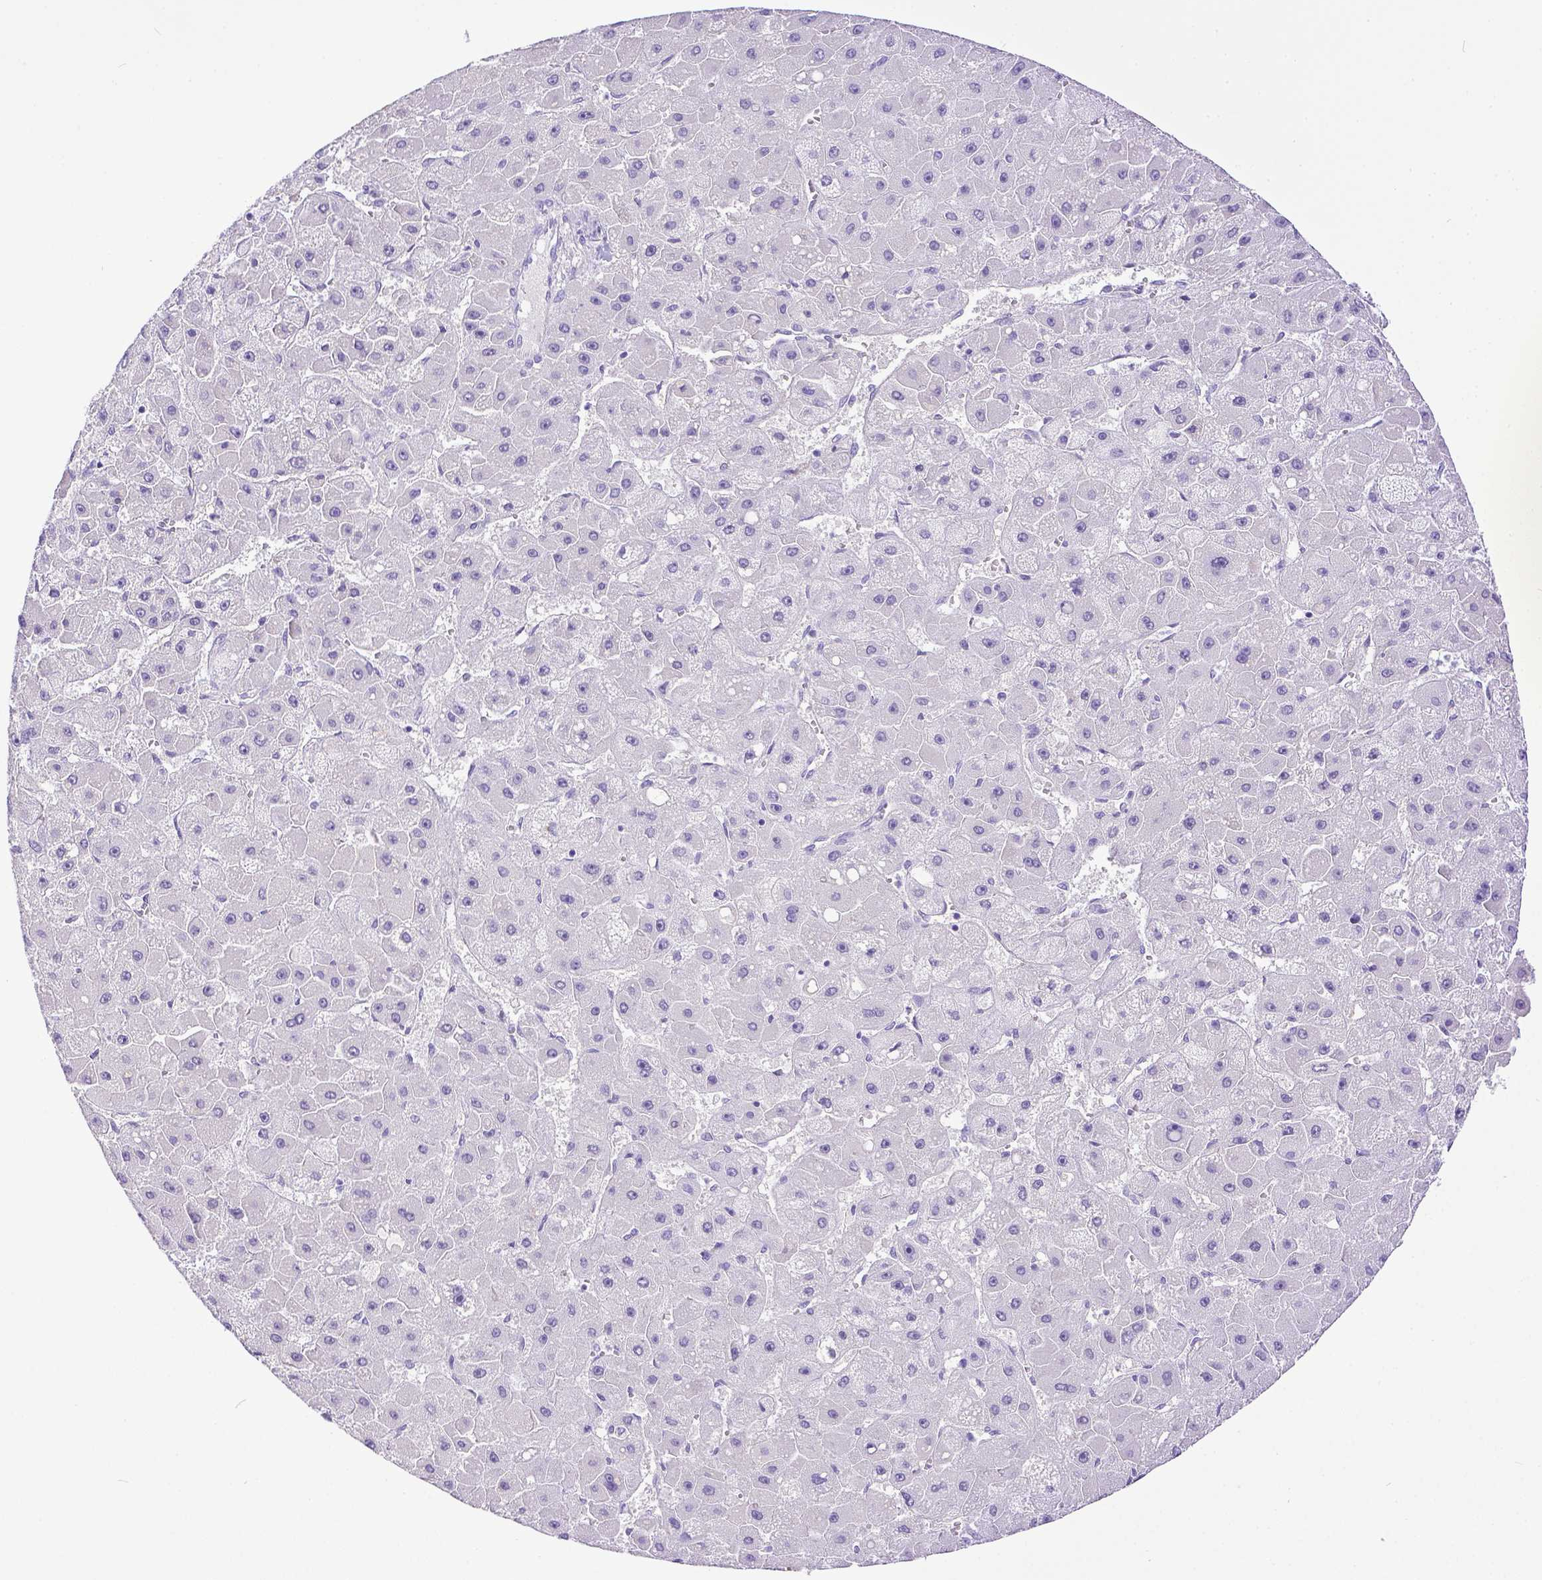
{"staining": {"intensity": "negative", "quantity": "none", "location": "none"}, "tissue": "liver cancer", "cell_type": "Tumor cells", "image_type": "cancer", "snomed": [{"axis": "morphology", "description": "Carcinoma, Hepatocellular, NOS"}, {"axis": "topography", "description": "Liver"}], "caption": "This photomicrograph is of liver cancer (hepatocellular carcinoma) stained with immunohistochemistry (IHC) to label a protein in brown with the nuclei are counter-stained blue. There is no positivity in tumor cells. (DAB immunohistochemistry with hematoxylin counter stain).", "gene": "KIT", "patient": {"sex": "female", "age": 25}}